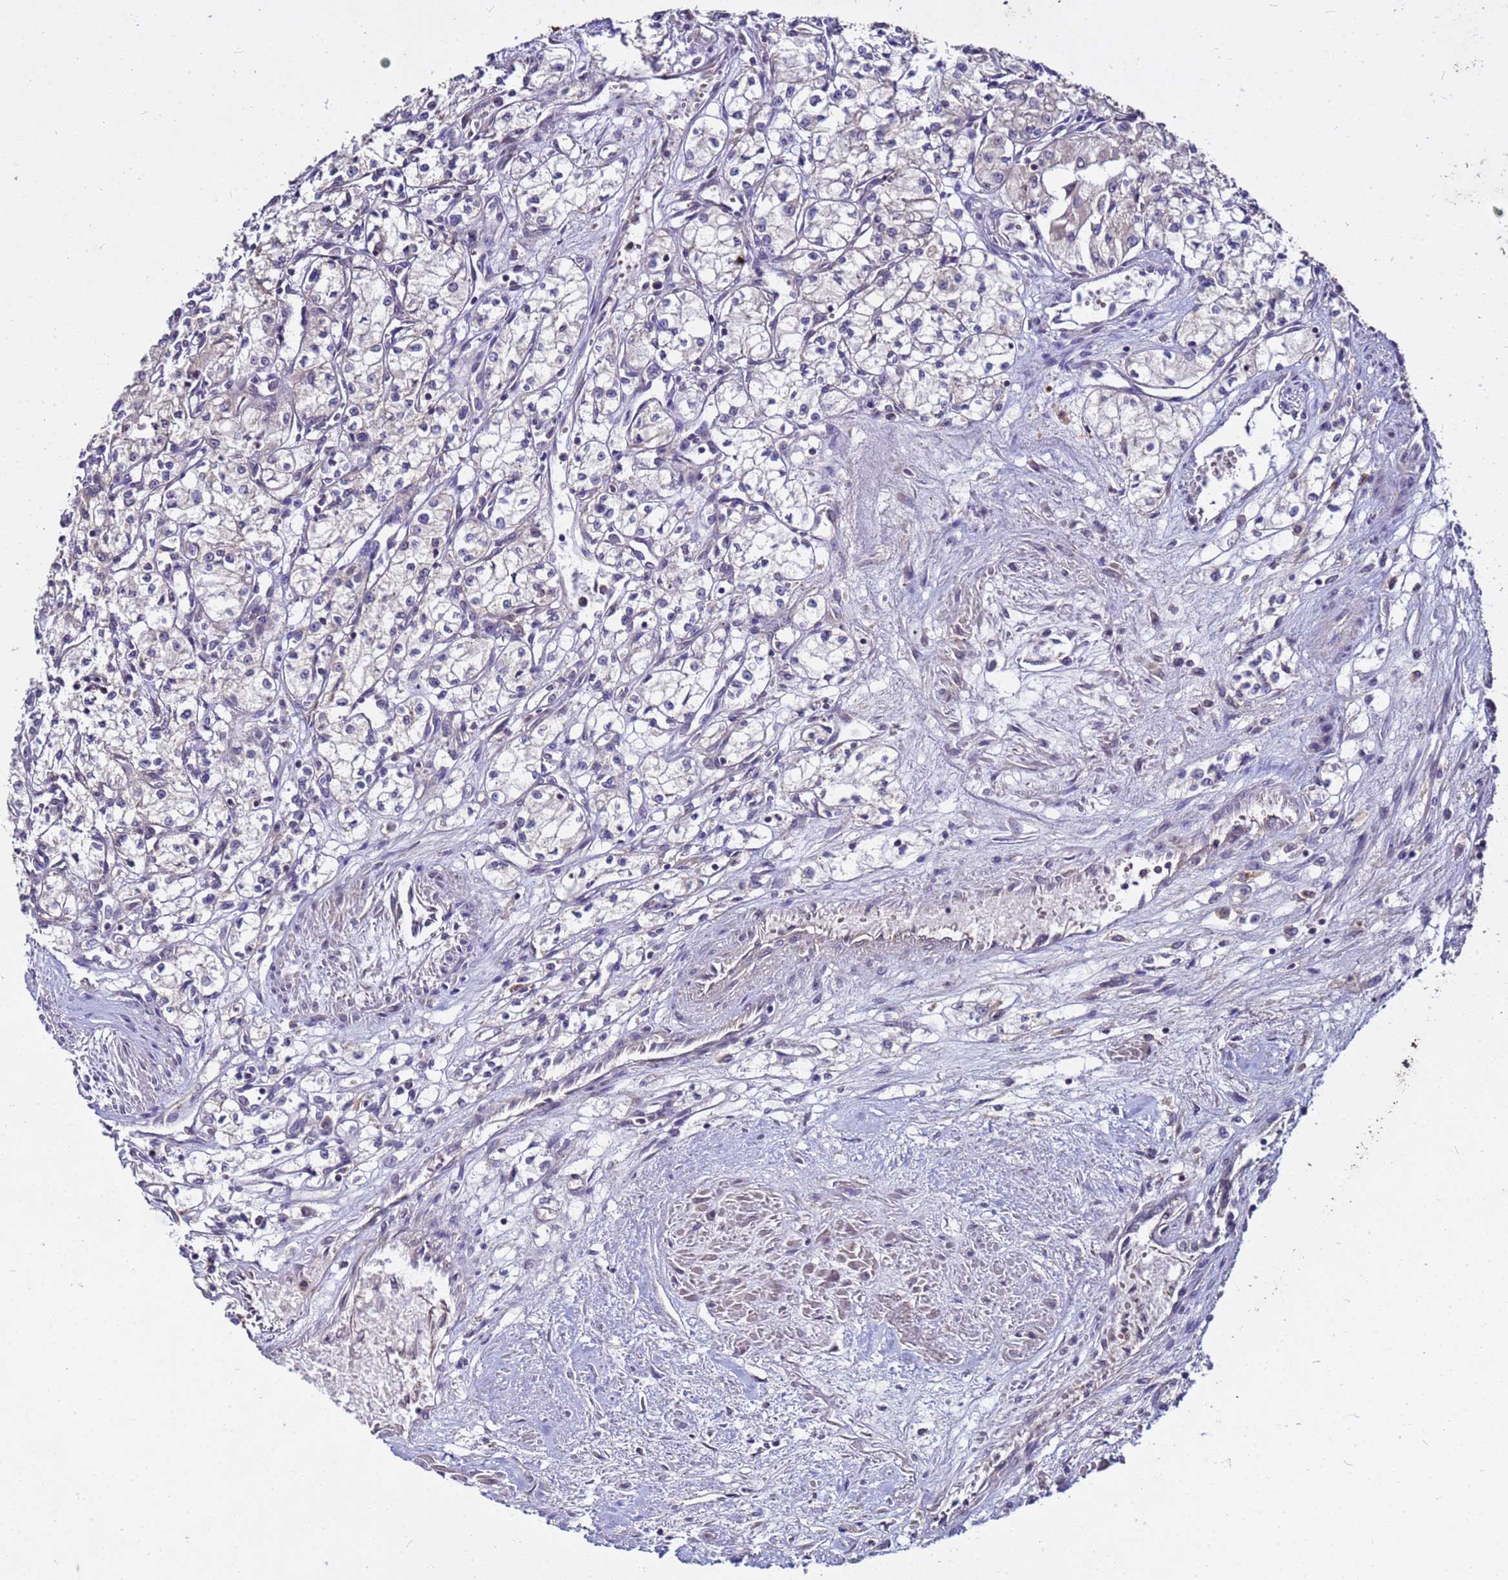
{"staining": {"intensity": "negative", "quantity": "none", "location": "none"}, "tissue": "renal cancer", "cell_type": "Tumor cells", "image_type": "cancer", "snomed": [{"axis": "morphology", "description": "Adenocarcinoma, NOS"}, {"axis": "topography", "description": "Kidney"}], "caption": "Immunohistochemical staining of human adenocarcinoma (renal) shows no significant positivity in tumor cells.", "gene": "GSPT2", "patient": {"sex": "male", "age": 59}}